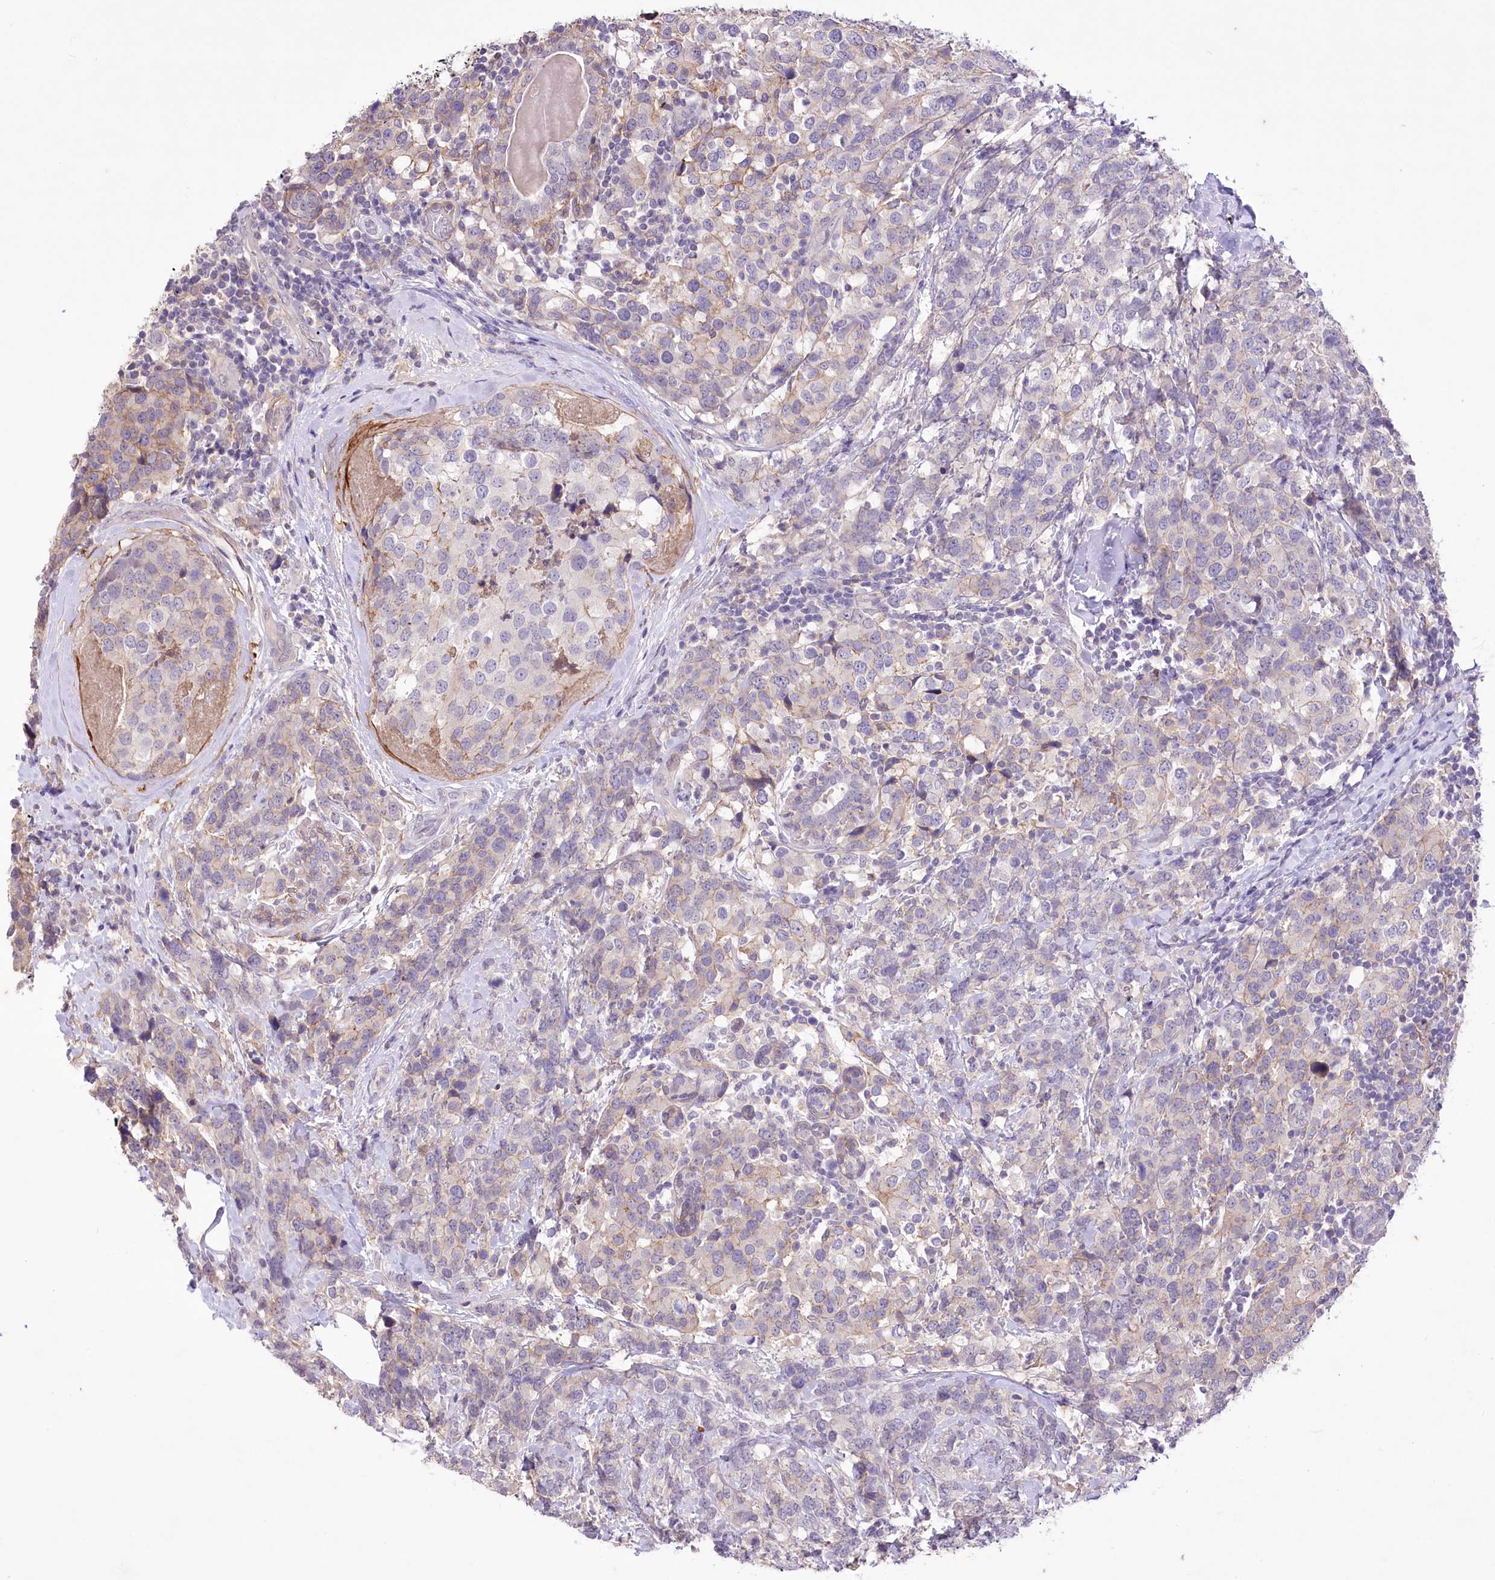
{"staining": {"intensity": "weak", "quantity": "<25%", "location": "cytoplasmic/membranous"}, "tissue": "breast cancer", "cell_type": "Tumor cells", "image_type": "cancer", "snomed": [{"axis": "morphology", "description": "Lobular carcinoma"}, {"axis": "topography", "description": "Breast"}], "caption": "Tumor cells show no significant protein staining in breast lobular carcinoma.", "gene": "ENPP1", "patient": {"sex": "female", "age": 59}}